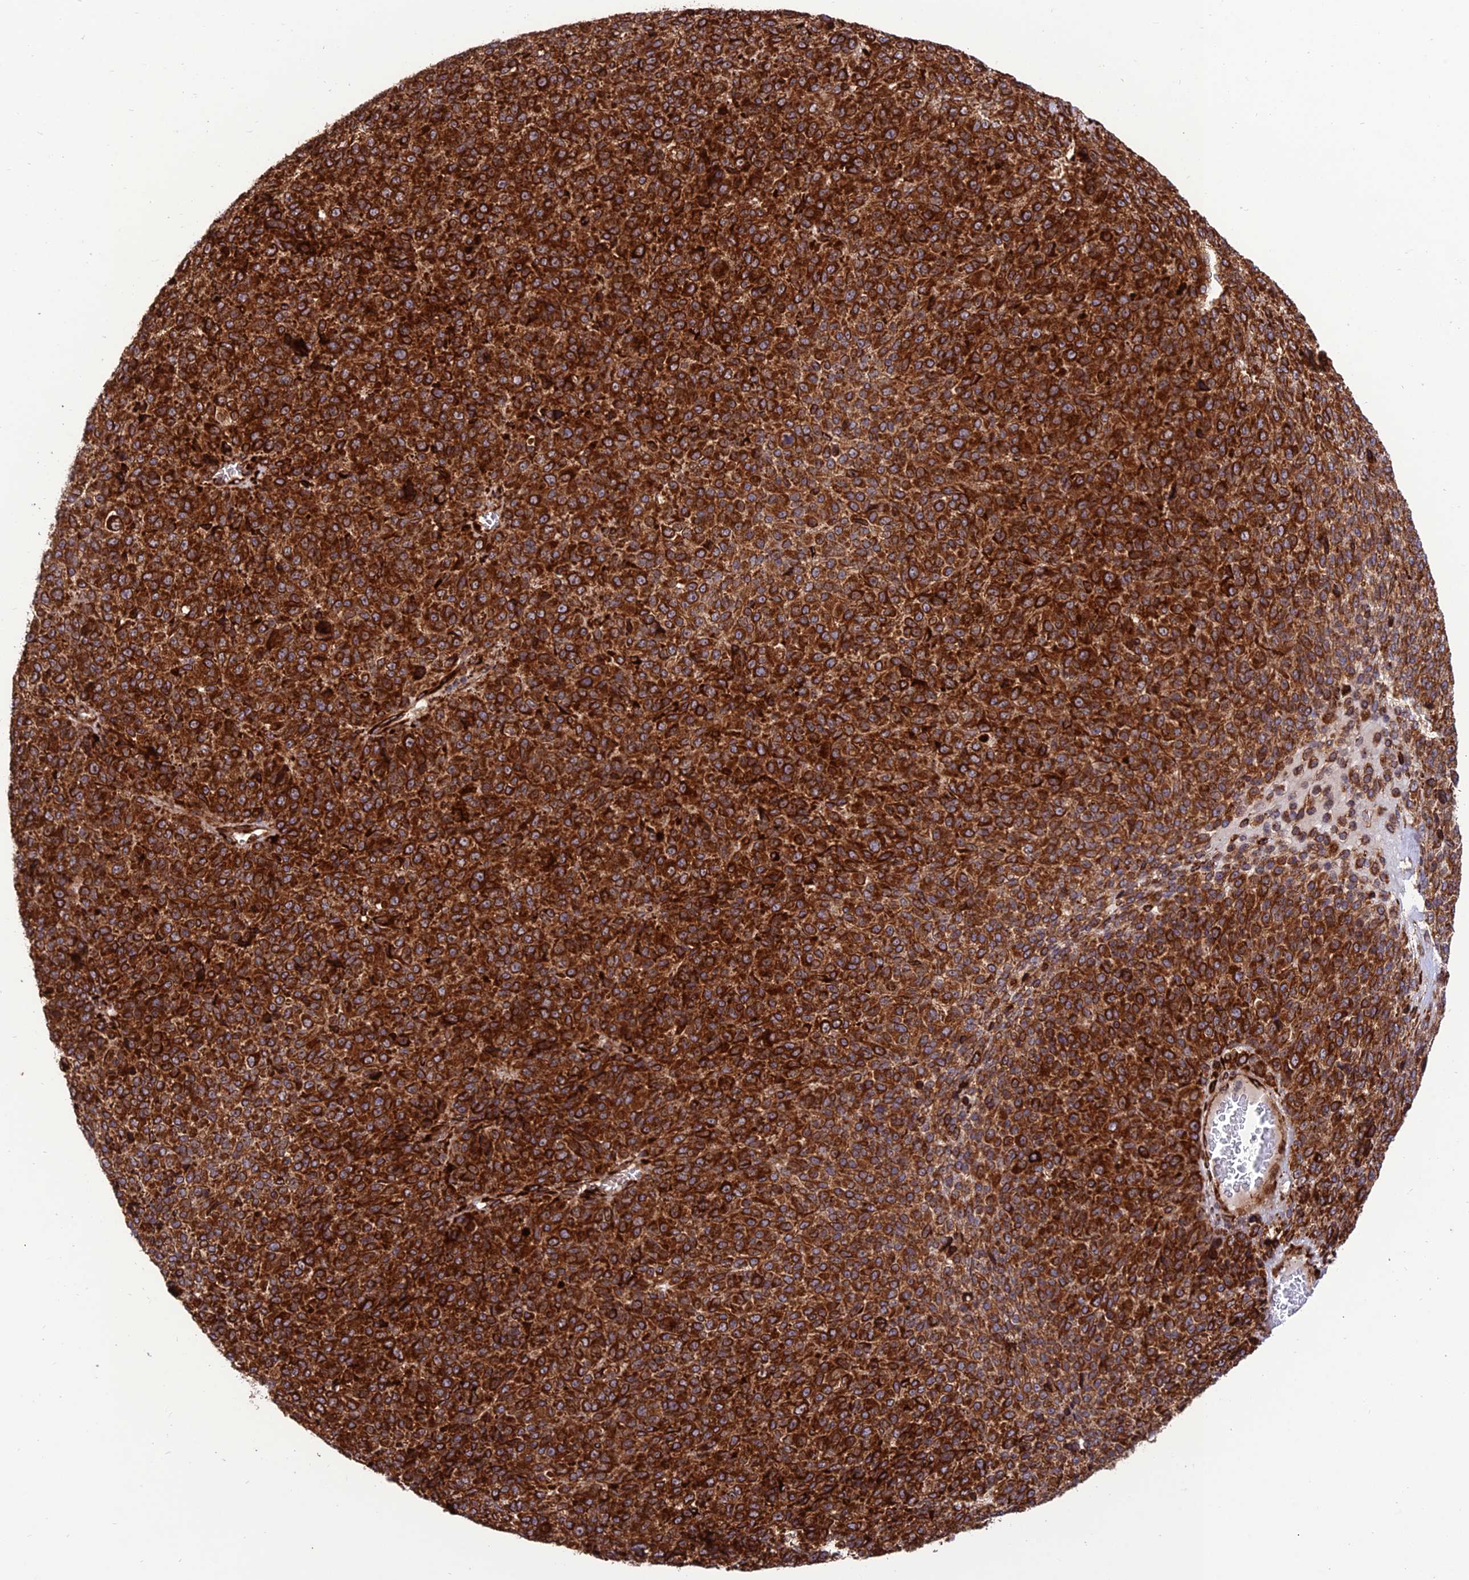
{"staining": {"intensity": "strong", "quantity": ">75%", "location": "cytoplasmic/membranous"}, "tissue": "melanoma", "cell_type": "Tumor cells", "image_type": "cancer", "snomed": [{"axis": "morphology", "description": "Malignant melanoma, Metastatic site"}, {"axis": "topography", "description": "Brain"}], "caption": "Brown immunohistochemical staining in human melanoma exhibits strong cytoplasmic/membranous expression in approximately >75% of tumor cells.", "gene": "CRTAP", "patient": {"sex": "female", "age": 56}}